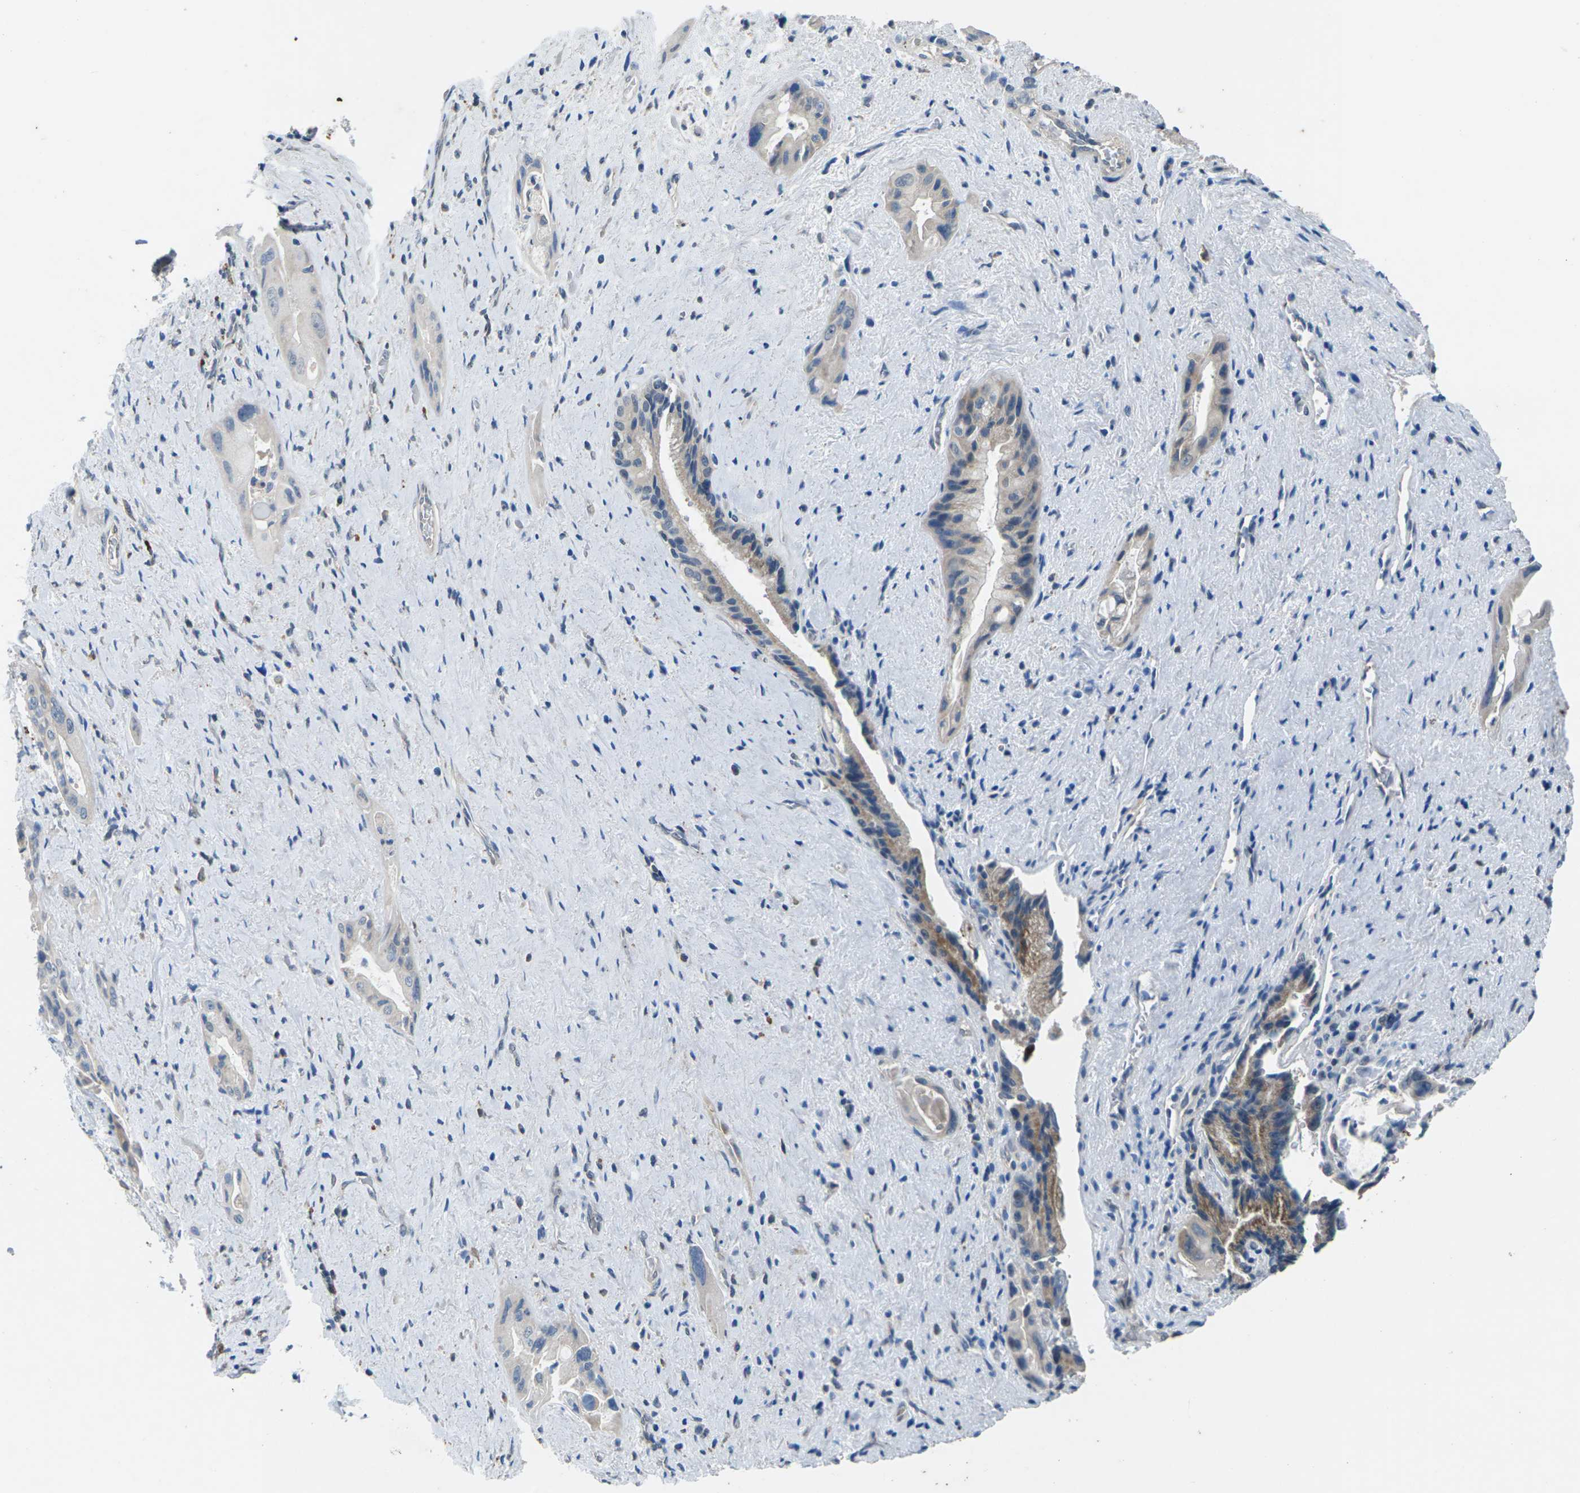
{"staining": {"intensity": "moderate", "quantity": "<25%", "location": "cytoplasmic/membranous"}, "tissue": "pancreatic cancer", "cell_type": "Tumor cells", "image_type": "cancer", "snomed": [{"axis": "morphology", "description": "Adenocarcinoma, NOS"}, {"axis": "topography", "description": "Pancreas"}], "caption": "A histopathology image of pancreatic cancer stained for a protein shows moderate cytoplasmic/membranous brown staining in tumor cells.", "gene": "SIGLEC14", "patient": {"sex": "male", "age": 77}}